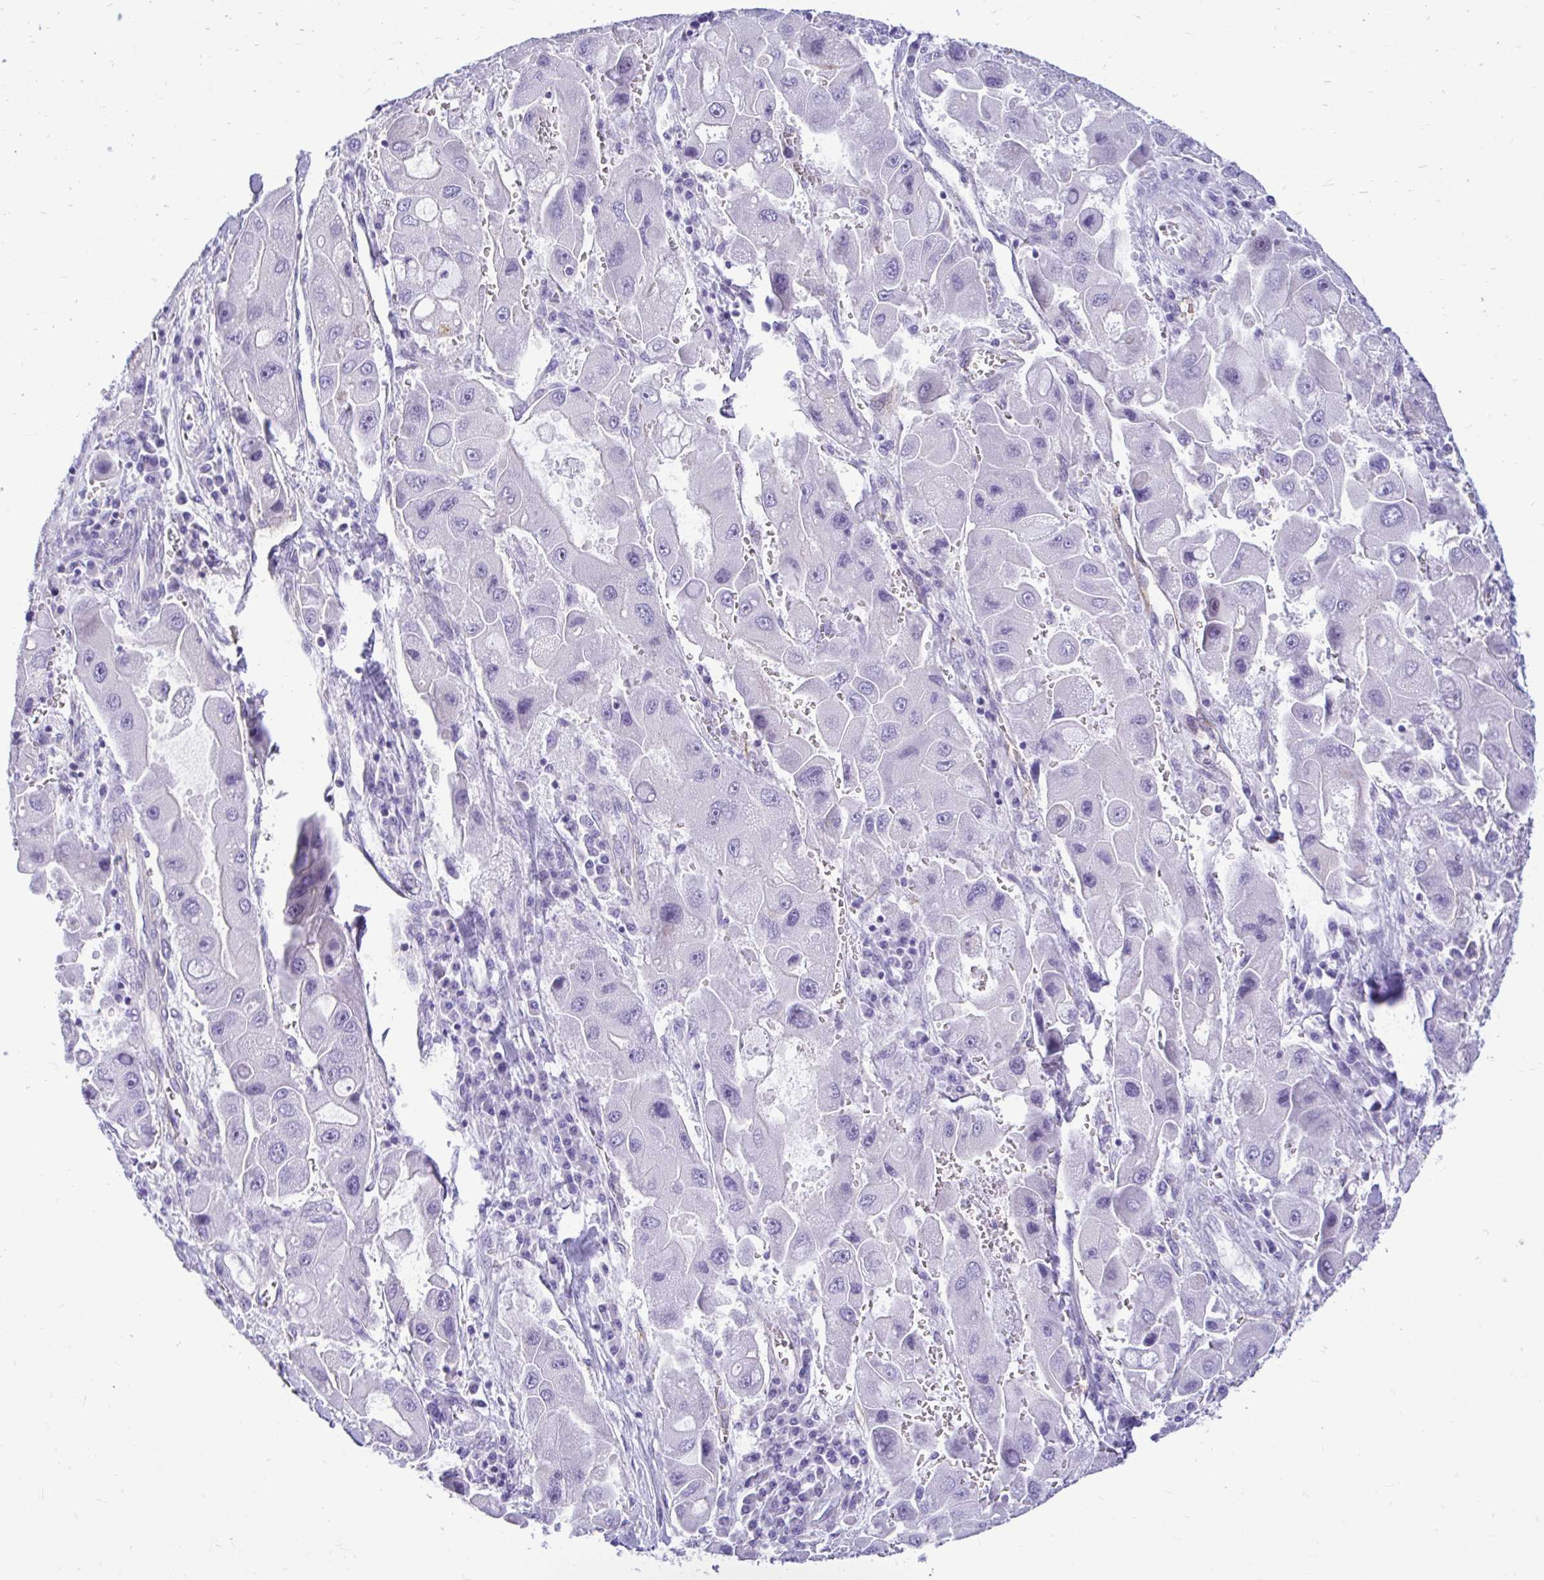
{"staining": {"intensity": "negative", "quantity": "none", "location": "none"}, "tissue": "liver cancer", "cell_type": "Tumor cells", "image_type": "cancer", "snomed": [{"axis": "morphology", "description": "Carcinoma, Hepatocellular, NOS"}, {"axis": "topography", "description": "Liver"}], "caption": "Tumor cells are negative for protein expression in human liver cancer (hepatocellular carcinoma).", "gene": "ABCG2", "patient": {"sex": "male", "age": 24}}